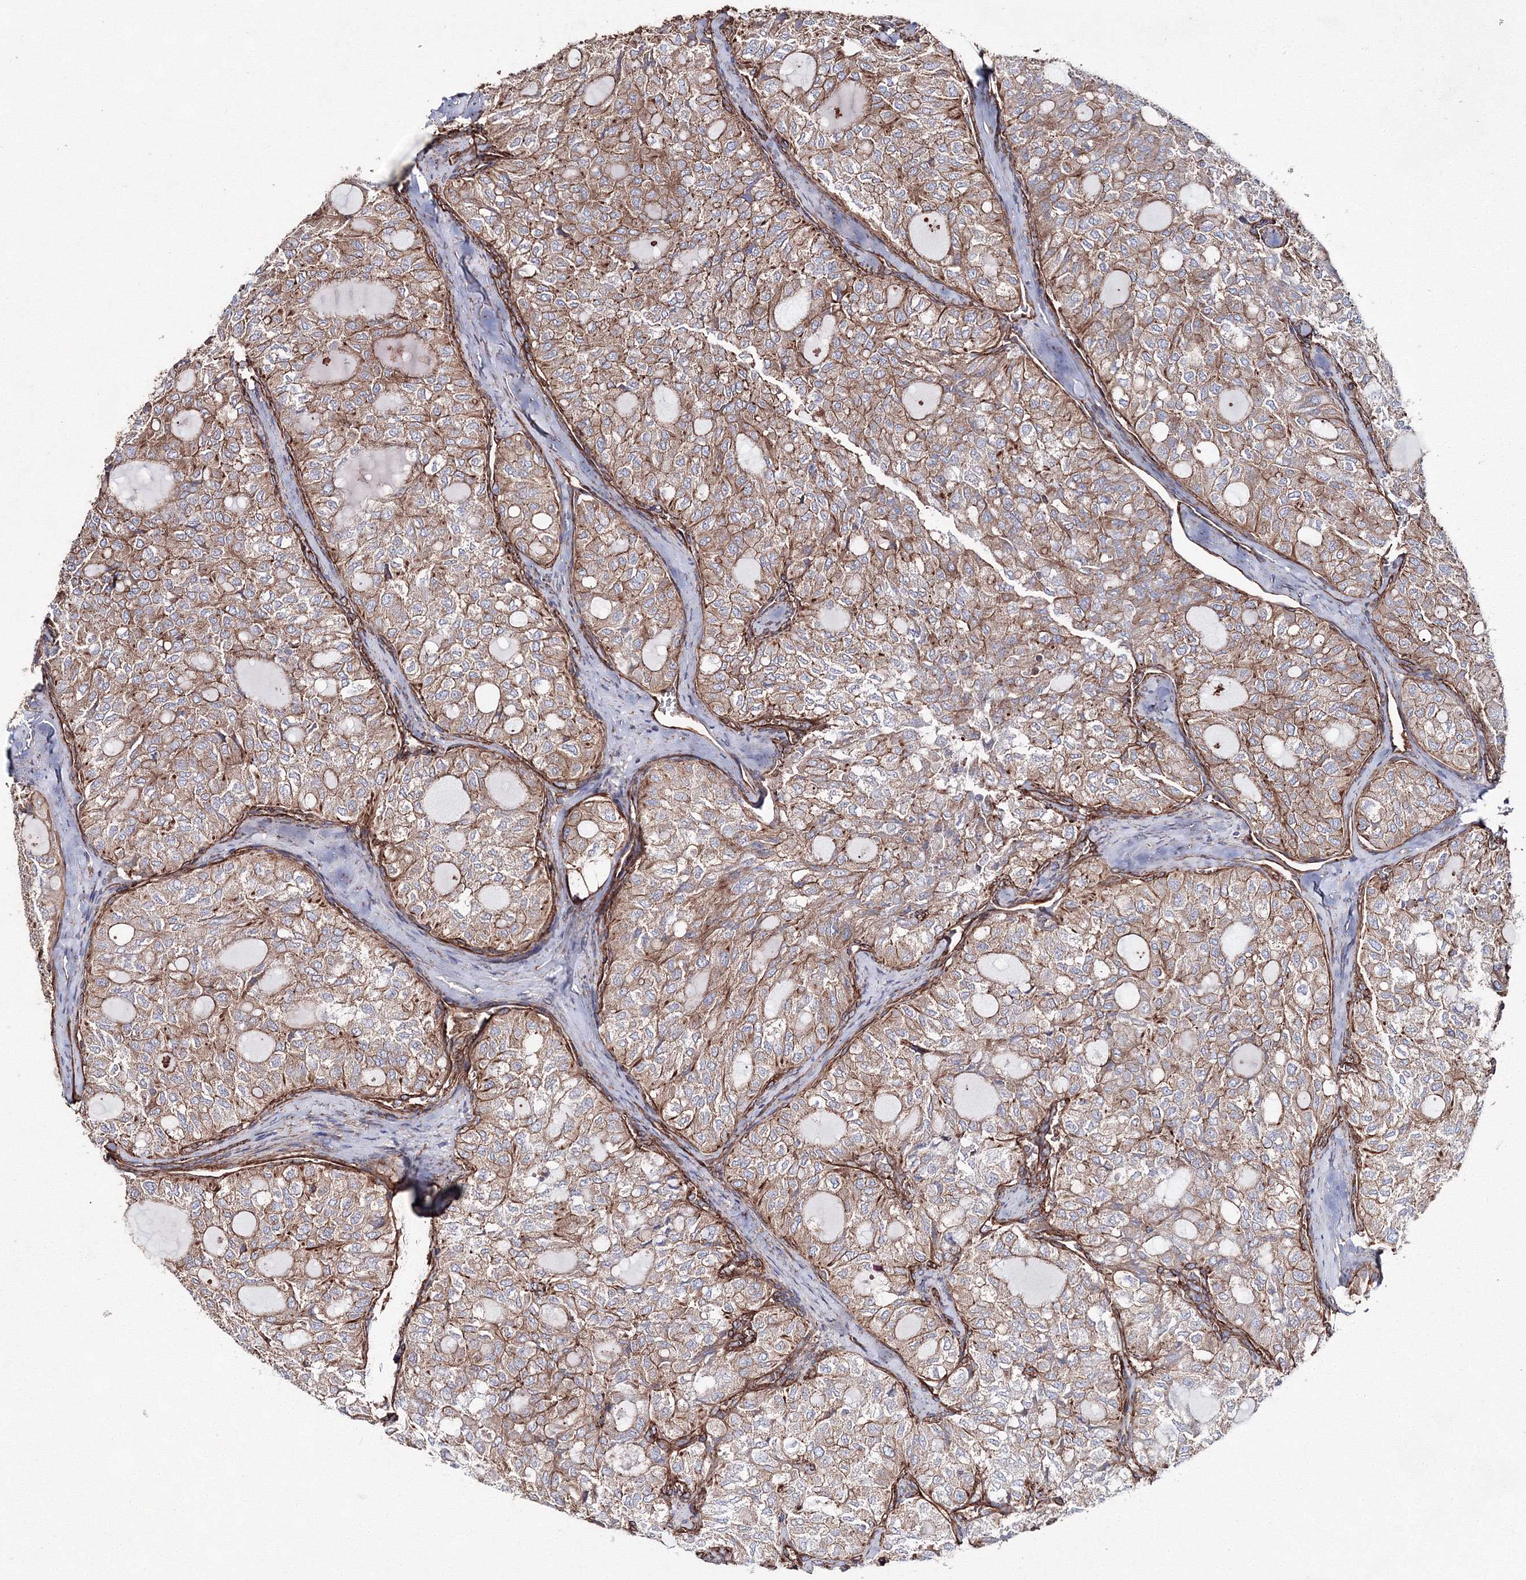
{"staining": {"intensity": "moderate", "quantity": ">75%", "location": "cytoplasmic/membranous"}, "tissue": "thyroid cancer", "cell_type": "Tumor cells", "image_type": "cancer", "snomed": [{"axis": "morphology", "description": "Follicular adenoma carcinoma, NOS"}, {"axis": "topography", "description": "Thyroid gland"}], "caption": "Brown immunohistochemical staining in thyroid cancer reveals moderate cytoplasmic/membranous expression in about >75% of tumor cells.", "gene": "ANKRD37", "patient": {"sex": "male", "age": 75}}